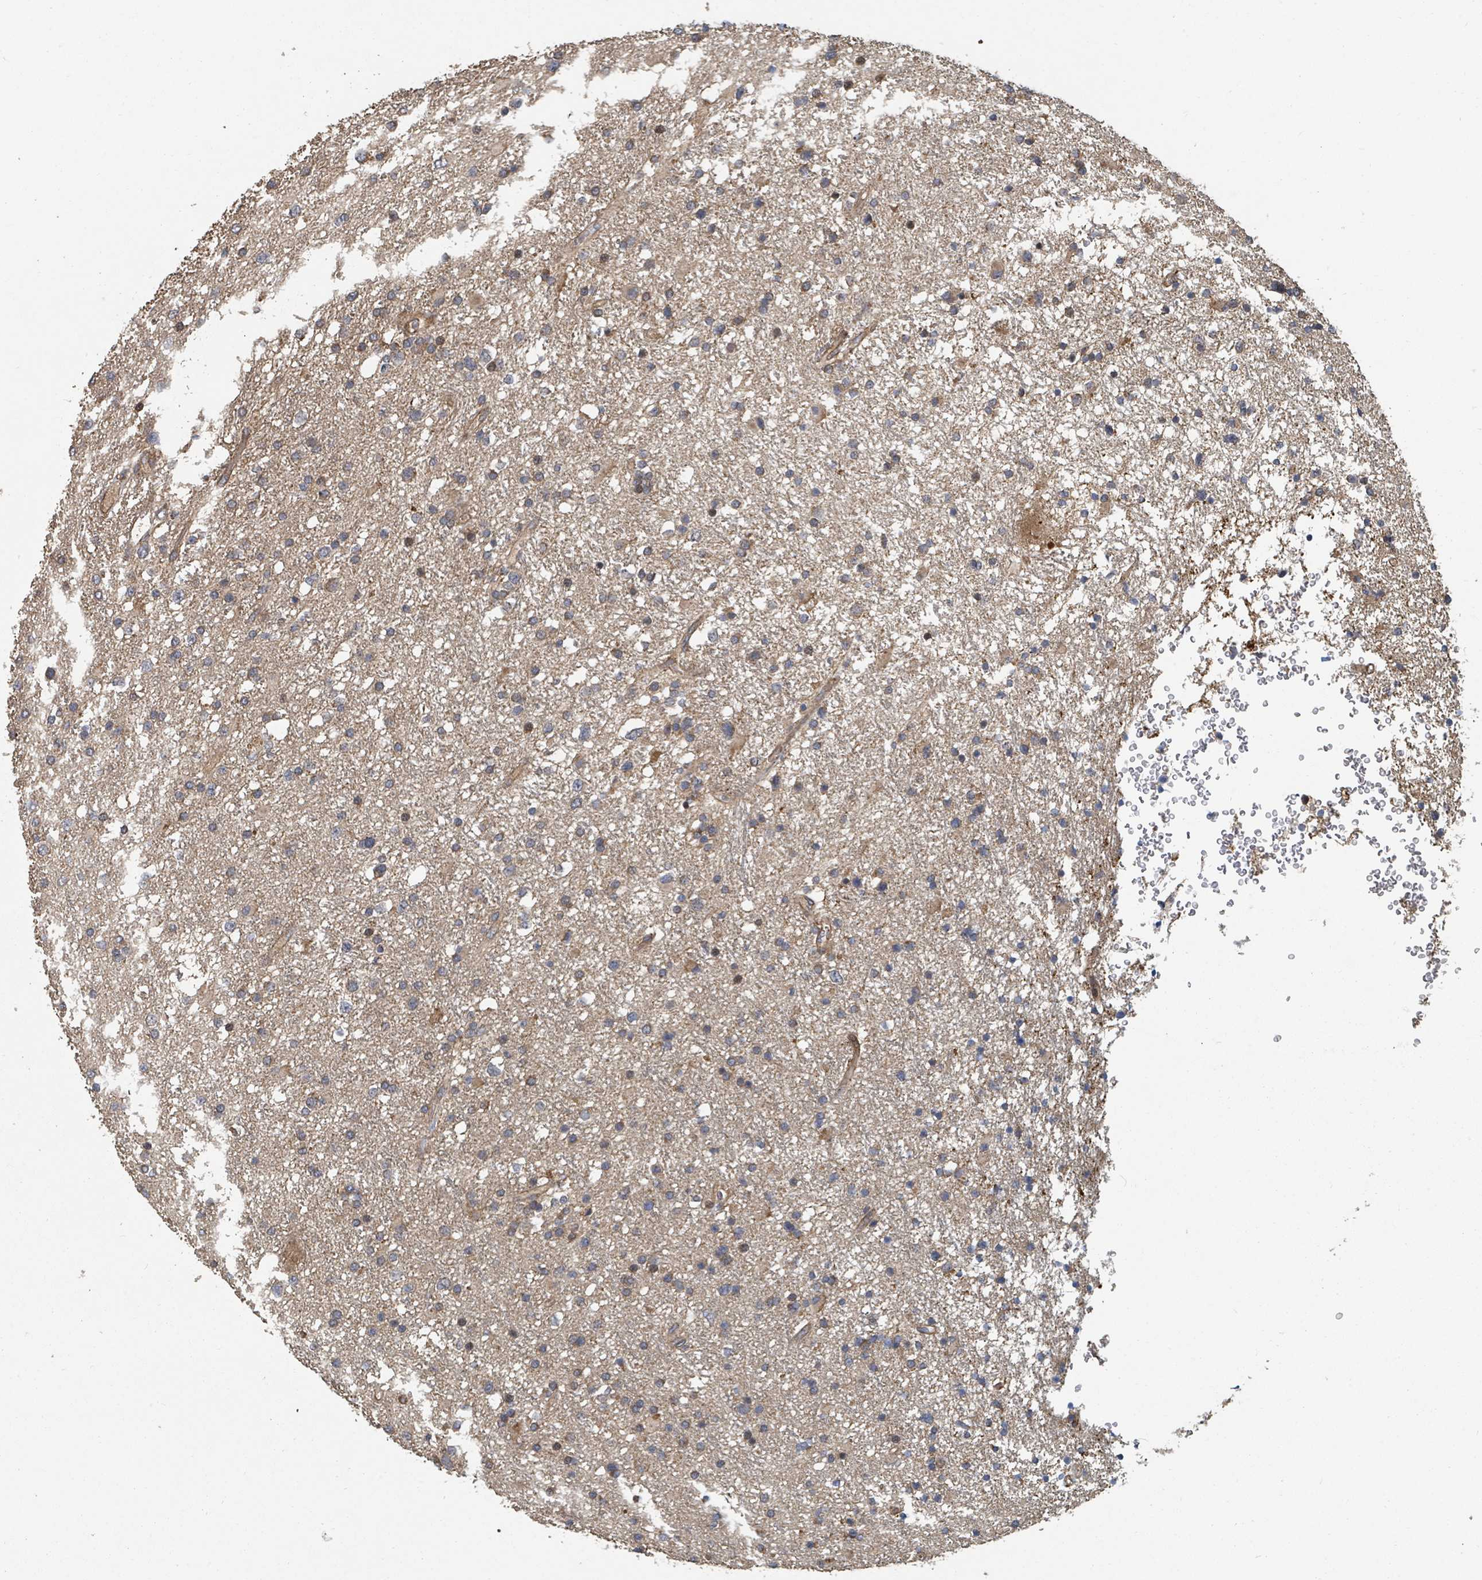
{"staining": {"intensity": "moderate", "quantity": "25%-75%", "location": "cytoplasmic/membranous"}, "tissue": "glioma", "cell_type": "Tumor cells", "image_type": "cancer", "snomed": [{"axis": "morphology", "description": "Glioma, malignant, Low grade"}, {"axis": "topography", "description": "Brain"}], "caption": "Tumor cells show medium levels of moderate cytoplasmic/membranous positivity in approximately 25%-75% of cells in human low-grade glioma (malignant). The protein of interest is stained brown, and the nuclei are stained in blue (DAB IHC with brightfield microscopy, high magnification).", "gene": "DPM1", "patient": {"sex": "female", "age": 32}}